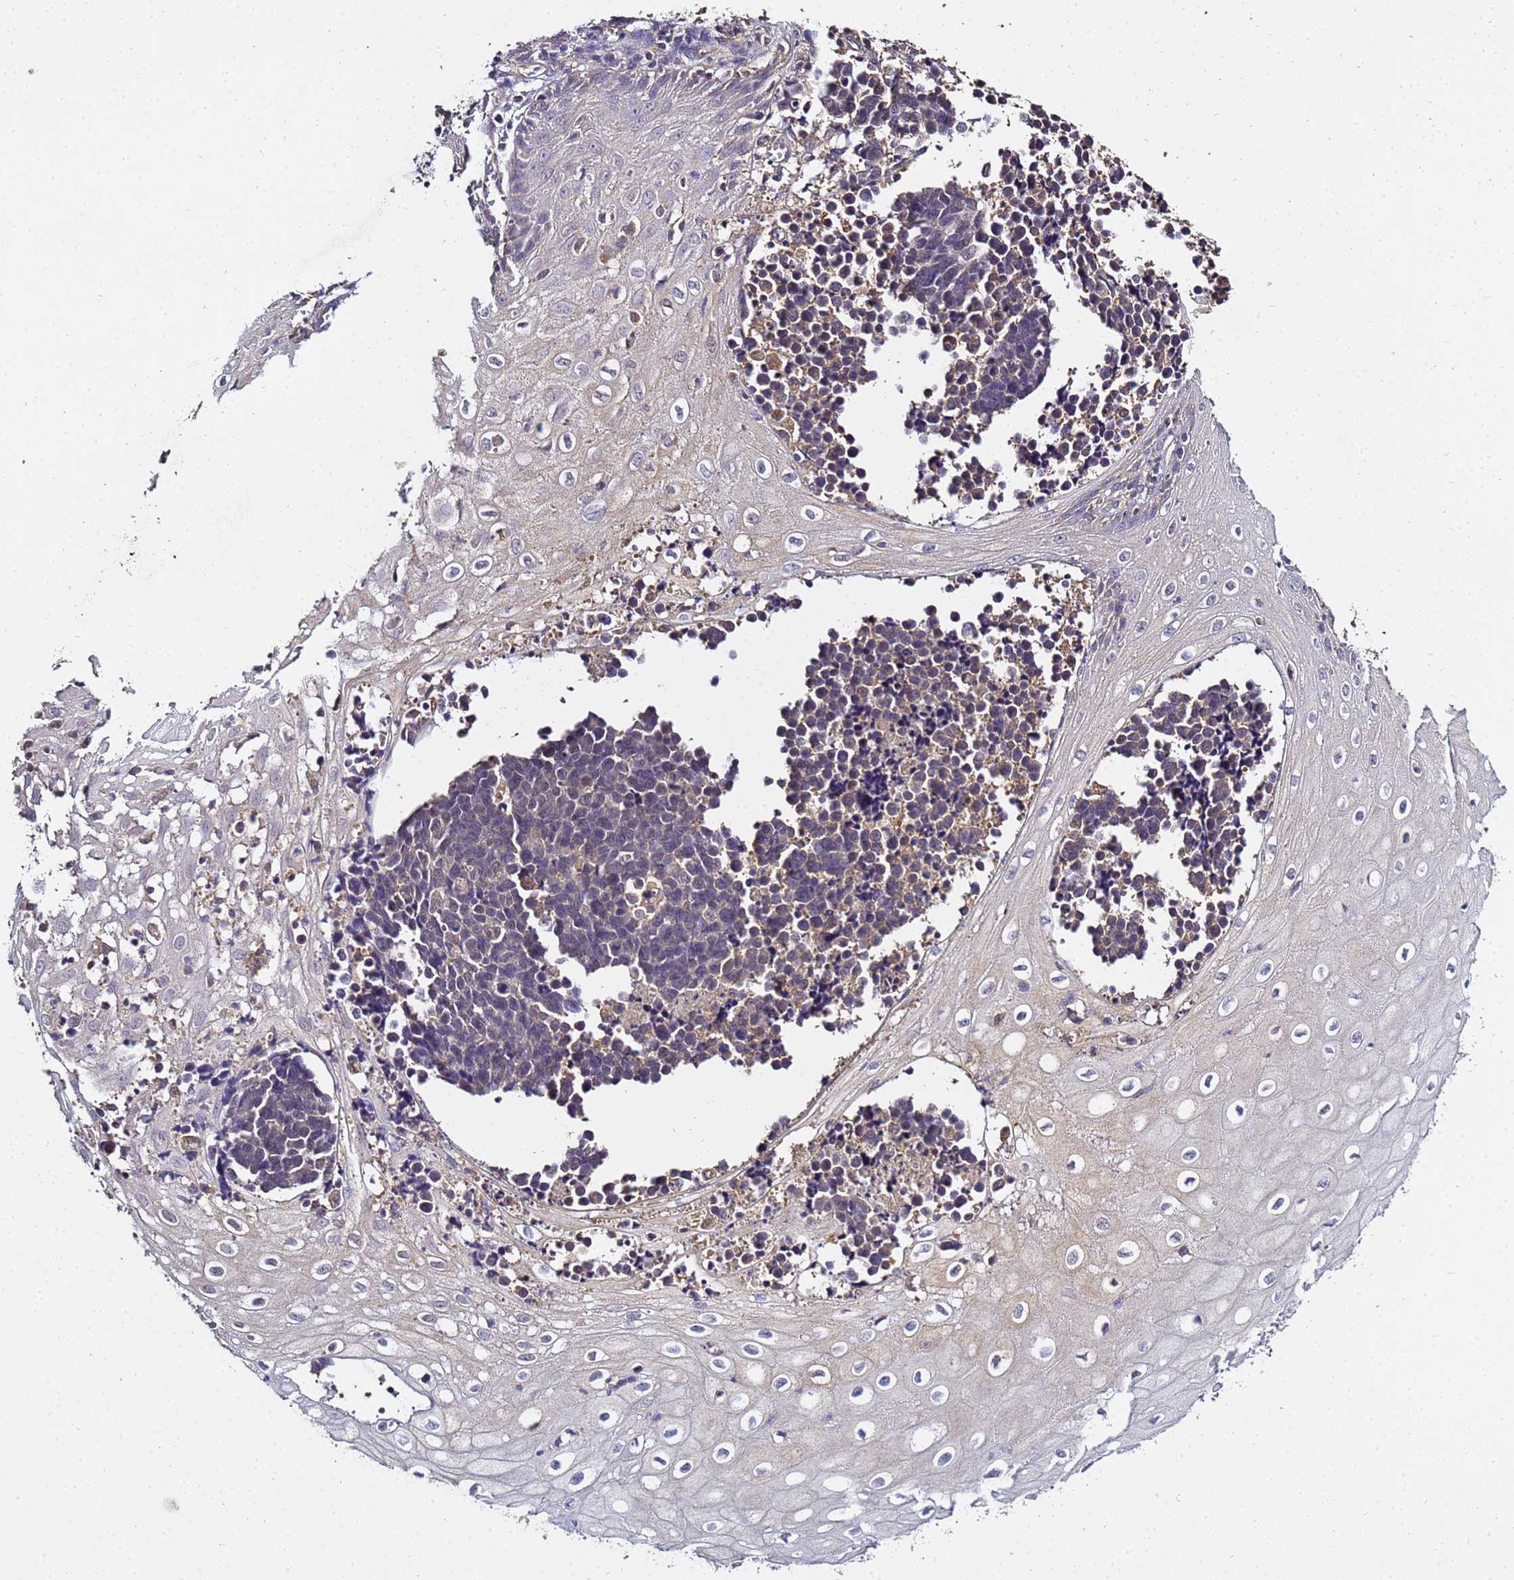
{"staining": {"intensity": "negative", "quantity": "none", "location": "none"}, "tissue": "cervical cancer", "cell_type": "Tumor cells", "image_type": "cancer", "snomed": [{"axis": "morphology", "description": "Normal tissue, NOS"}, {"axis": "morphology", "description": "Squamous cell carcinoma, NOS"}, {"axis": "topography", "description": "Cervix"}], "caption": "Cervical cancer (squamous cell carcinoma) was stained to show a protein in brown. There is no significant positivity in tumor cells.", "gene": "ENOPH1", "patient": {"sex": "female", "age": 35}}